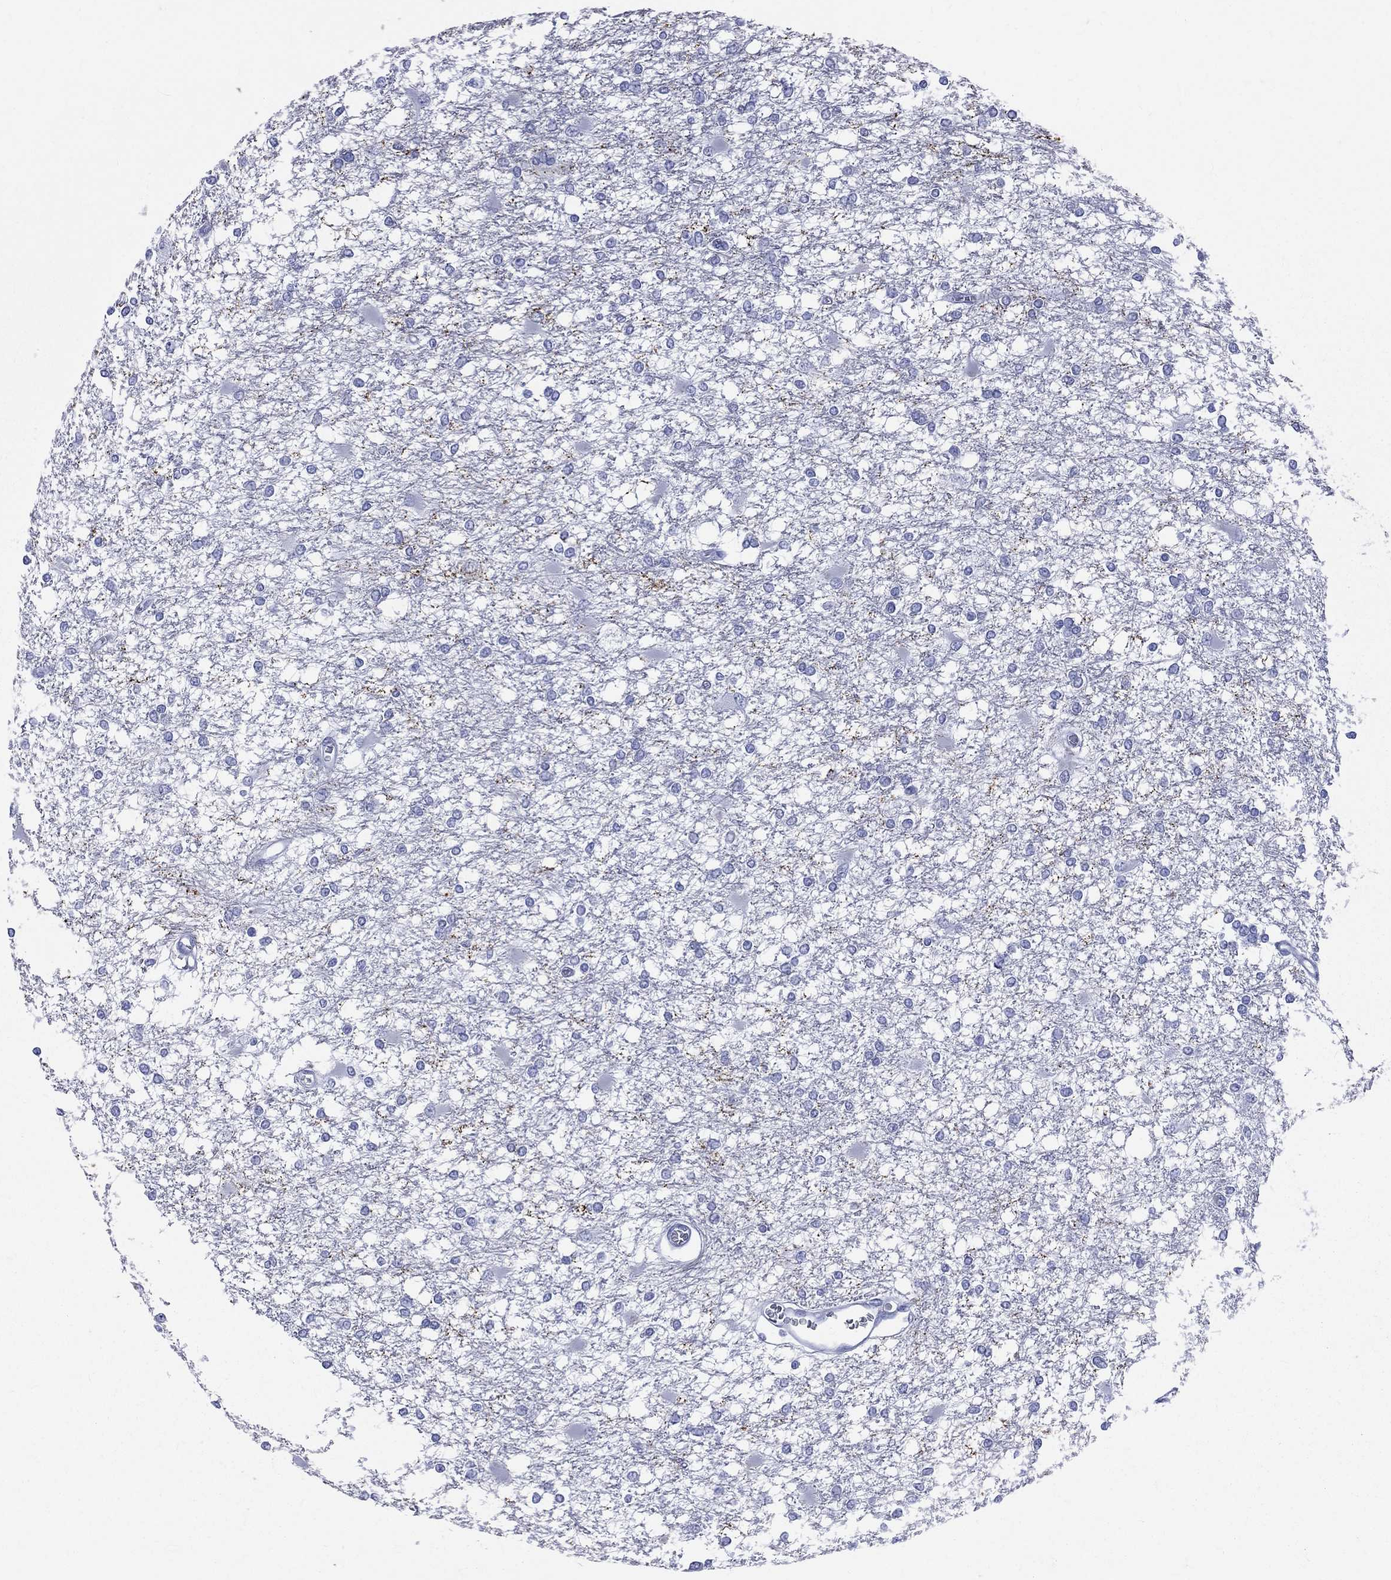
{"staining": {"intensity": "negative", "quantity": "none", "location": "none"}, "tissue": "glioma", "cell_type": "Tumor cells", "image_type": "cancer", "snomed": [{"axis": "morphology", "description": "Glioma, malignant, High grade"}, {"axis": "topography", "description": "Cerebral cortex"}], "caption": "A photomicrograph of human malignant glioma (high-grade) is negative for staining in tumor cells.", "gene": "SYP", "patient": {"sex": "male", "age": 79}}